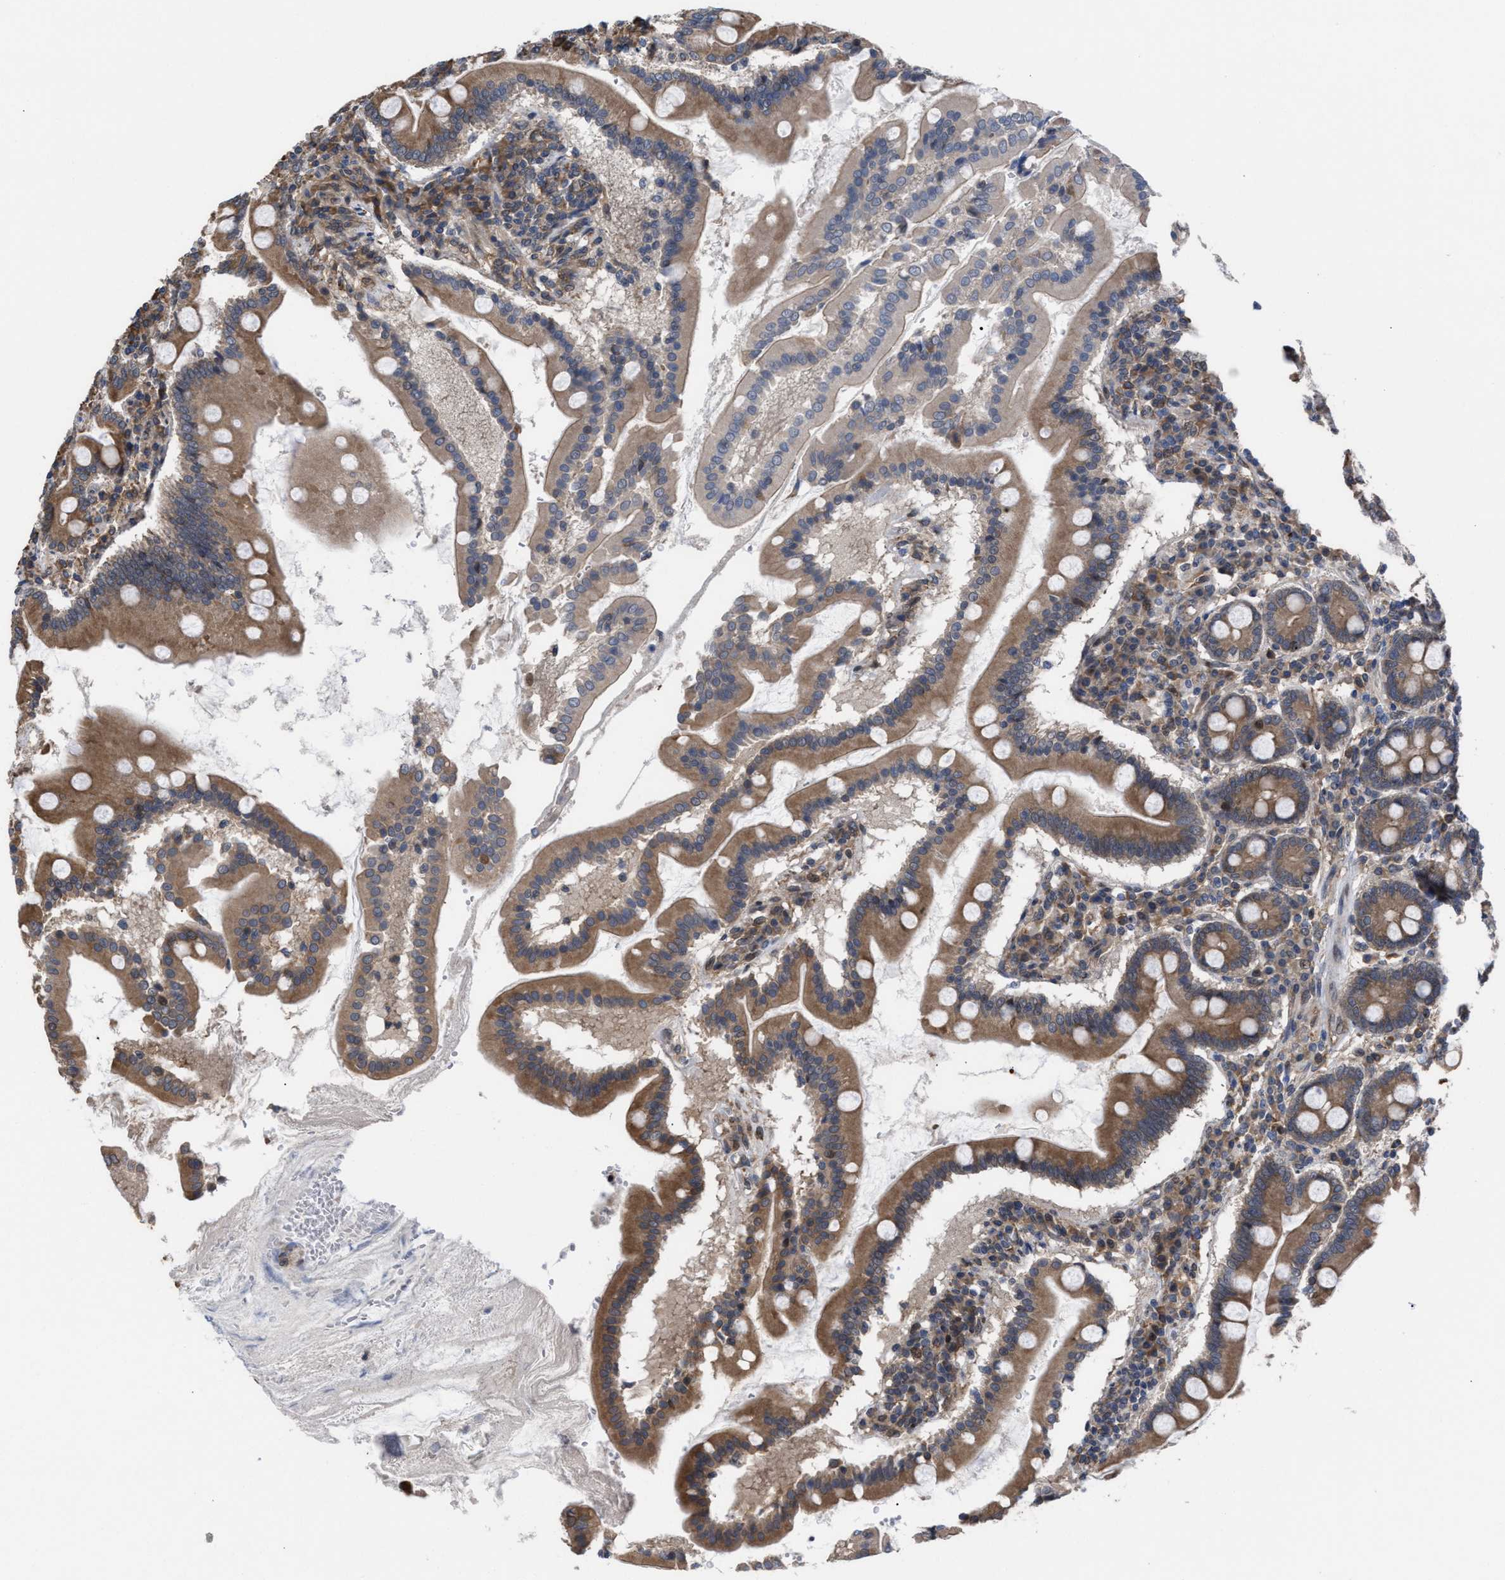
{"staining": {"intensity": "moderate", "quantity": ">75%", "location": "cytoplasmic/membranous"}, "tissue": "duodenum", "cell_type": "Glandular cells", "image_type": "normal", "snomed": [{"axis": "morphology", "description": "Normal tissue, NOS"}, {"axis": "topography", "description": "Duodenum"}], "caption": "Immunohistochemistry image of benign duodenum: human duodenum stained using immunohistochemistry (IHC) shows medium levels of moderate protein expression localized specifically in the cytoplasmic/membranous of glandular cells, appearing as a cytoplasmic/membranous brown color.", "gene": "TP53BP2", "patient": {"sex": "male", "age": 50}}